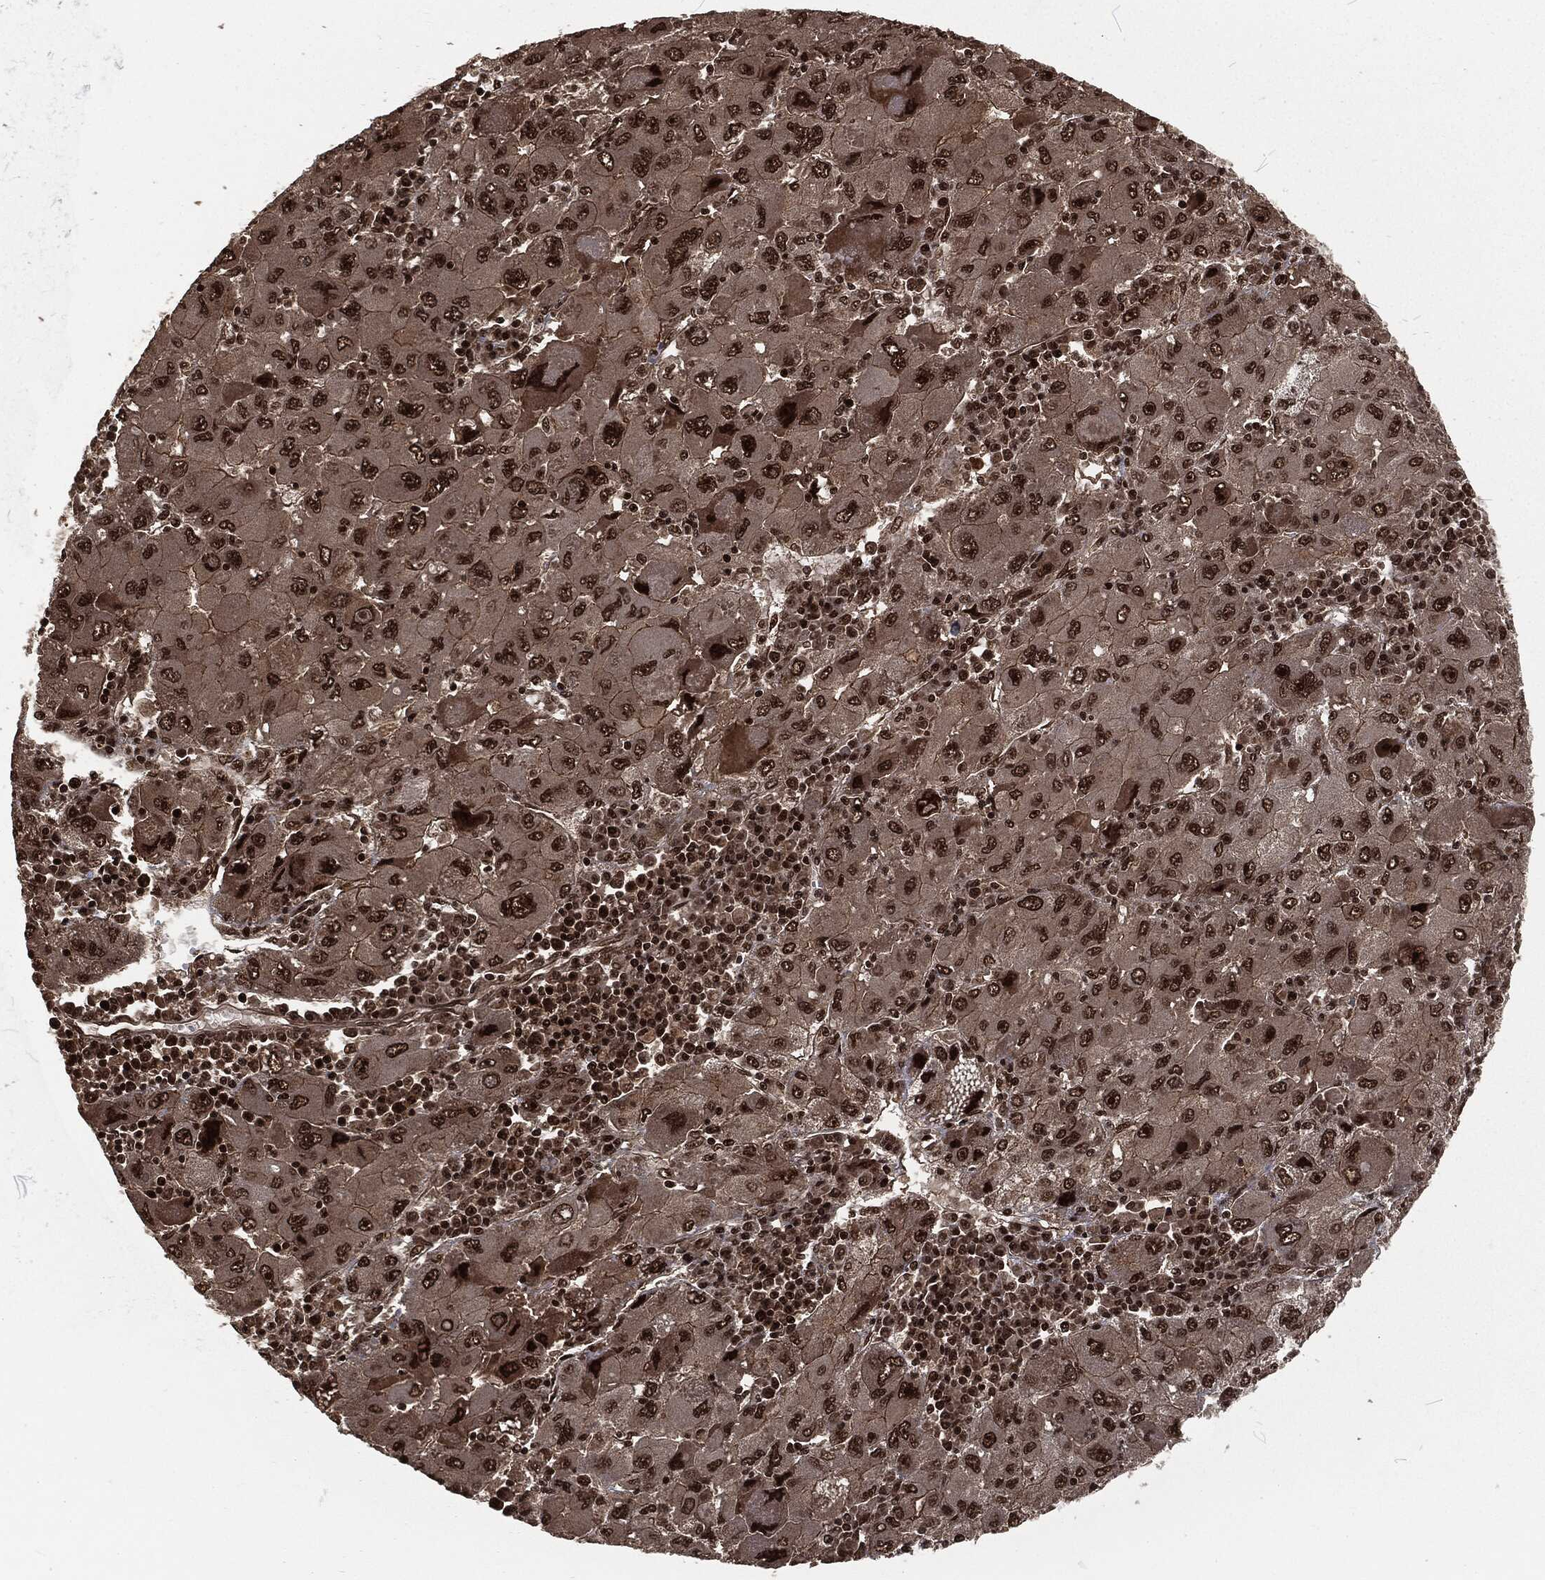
{"staining": {"intensity": "strong", "quantity": "25%-75%", "location": "nuclear"}, "tissue": "liver cancer", "cell_type": "Tumor cells", "image_type": "cancer", "snomed": [{"axis": "morphology", "description": "Carcinoma, Hepatocellular, NOS"}, {"axis": "topography", "description": "Liver"}], "caption": "About 25%-75% of tumor cells in human liver cancer (hepatocellular carcinoma) demonstrate strong nuclear protein staining as visualized by brown immunohistochemical staining.", "gene": "NGRN", "patient": {"sex": "male", "age": 75}}